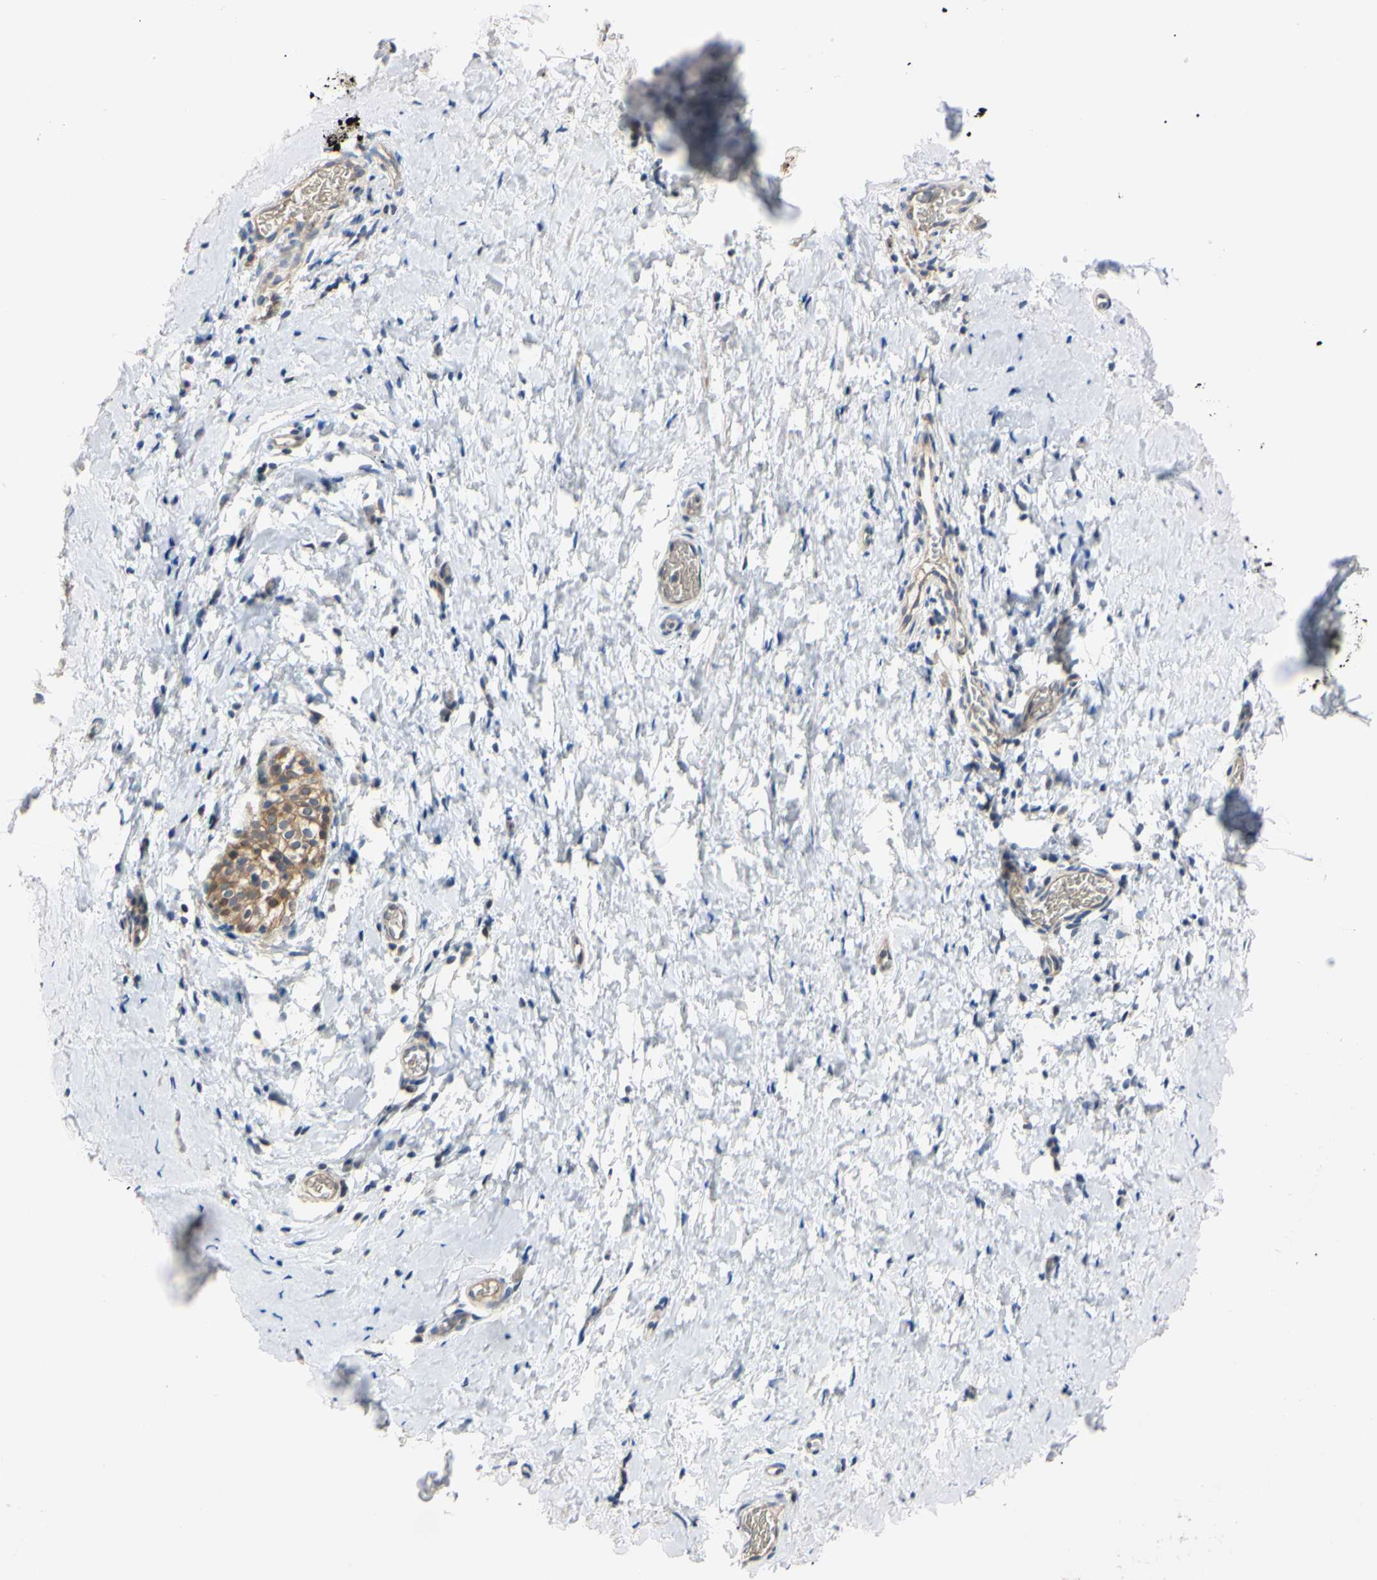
{"staining": {"intensity": "negative", "quantity": "none", "location": "none"}, "tissue": "smooth muscle", "cell_type": "Smooth muscle cells", "image_type": "normal", "snomed": [{"axis": "morphology", "description": "Normal tissue, NOS"}, {"axis": "topography", "description": "Smooth muscle"}], "caption": "An immunohistochemistry image of benign smooth muscle is shown. There is no staining in smooth muscle cells of smooth muscle. (DAB (3,3'-diaminobenzidine) immunohistochemistry visualized using brightfield microscopy, high magnification).", "gene": "RARS1", "patient": {"sex": "male", "age": 16}}